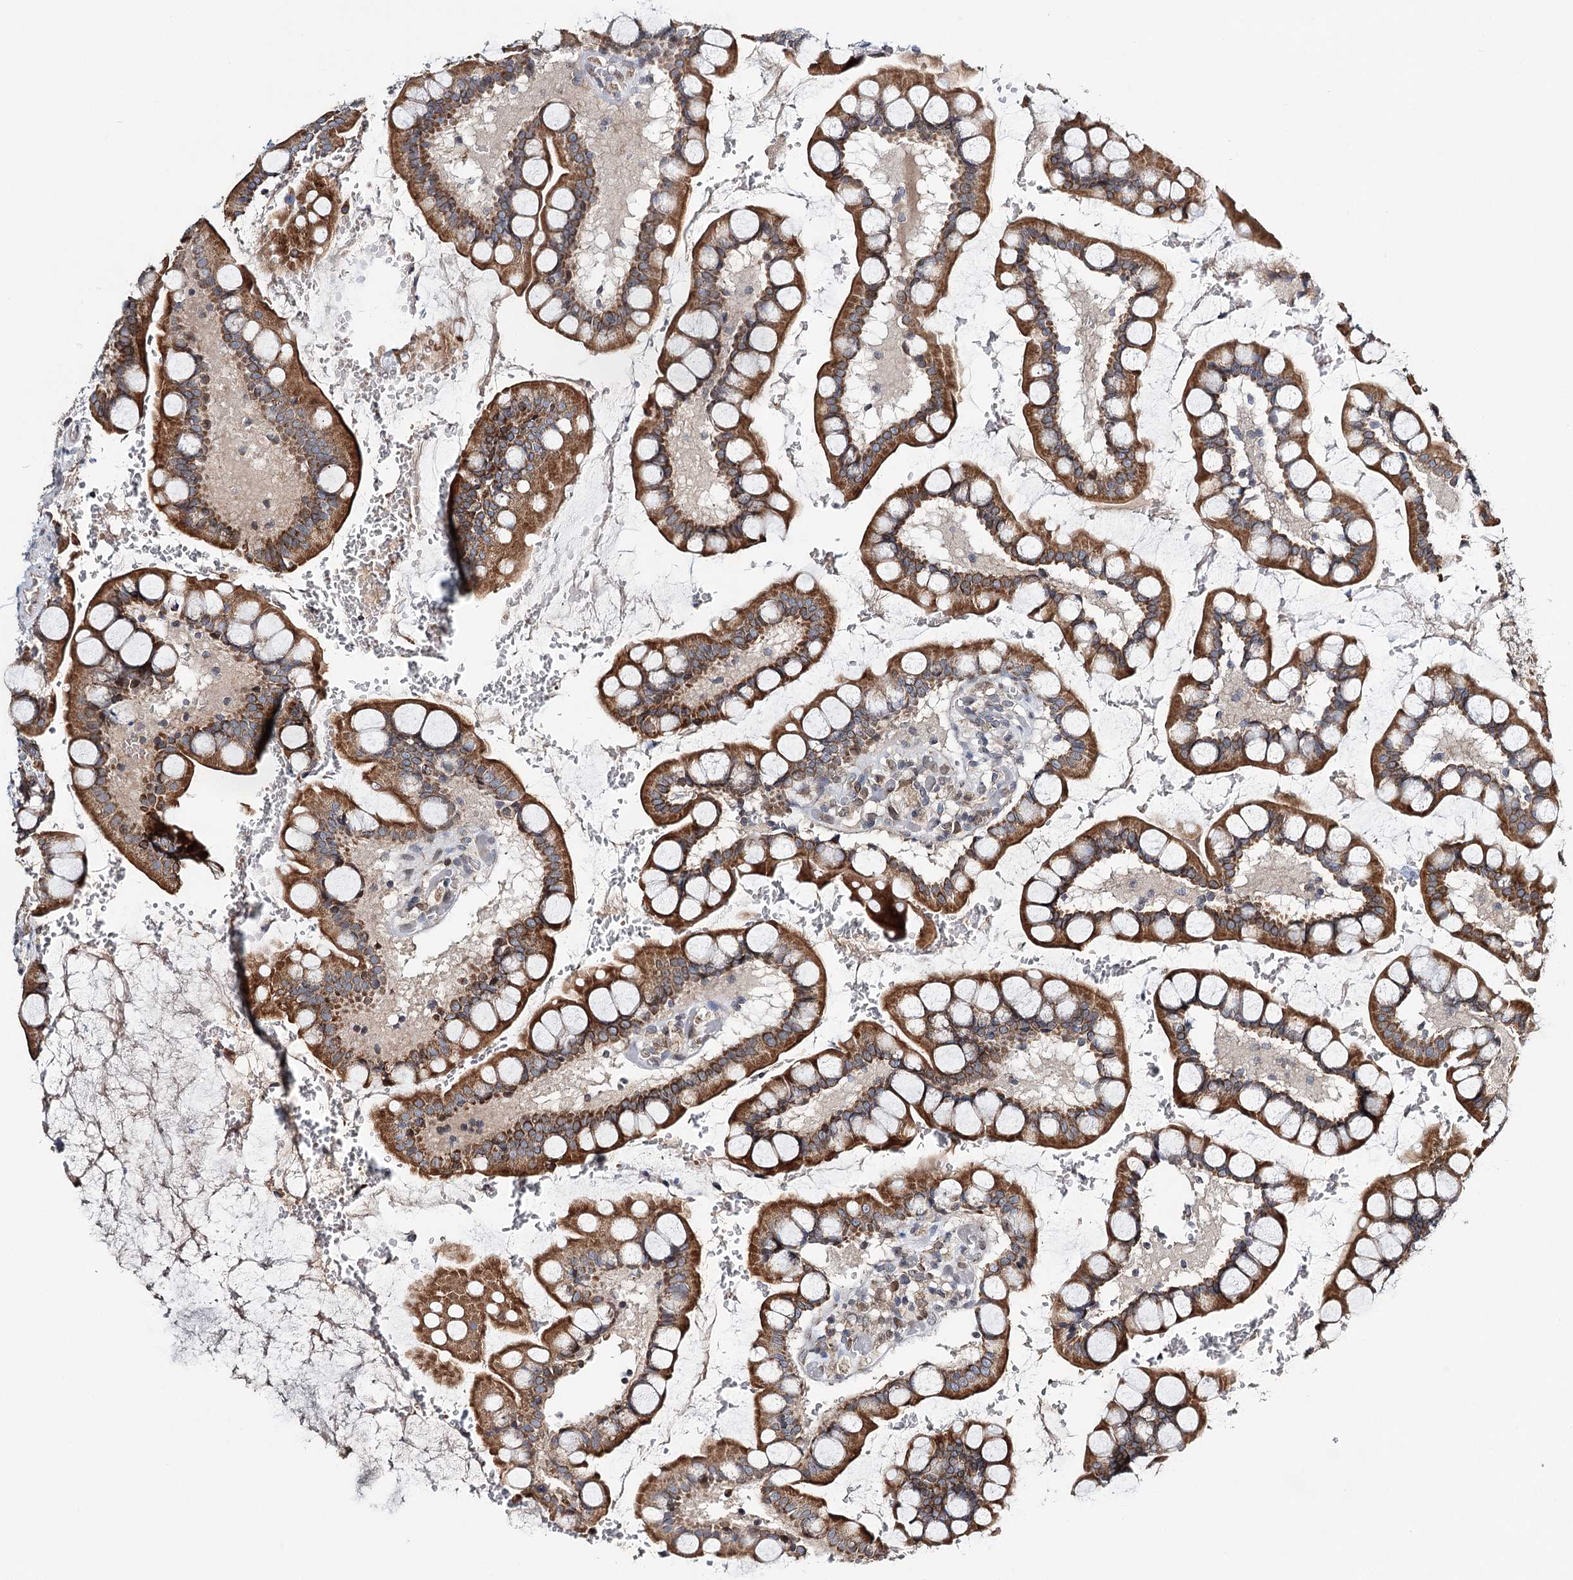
{"staining": {"intensity": "moderate", "quantity": ">75%", "location": "cytoplasmic/membranous"}, "tissue": "small intestine", "cell_type": "Glandular cells", "image_type": "normal", "snomed": [{"axis": "morphology", "description": "Normal tissue, NOS"}, {"axis": "topography", "description": "Small intestine"}], "caption": "A histopathology image of small intestine stained for a protein exhibits moderate cytoplasmic/membranous brown staining in glandular cells. (Brightfield microscopy of DAB IHC at high magnification).", "gene": "CFAP46", "patient": {"sex": "male", "age": 52}}